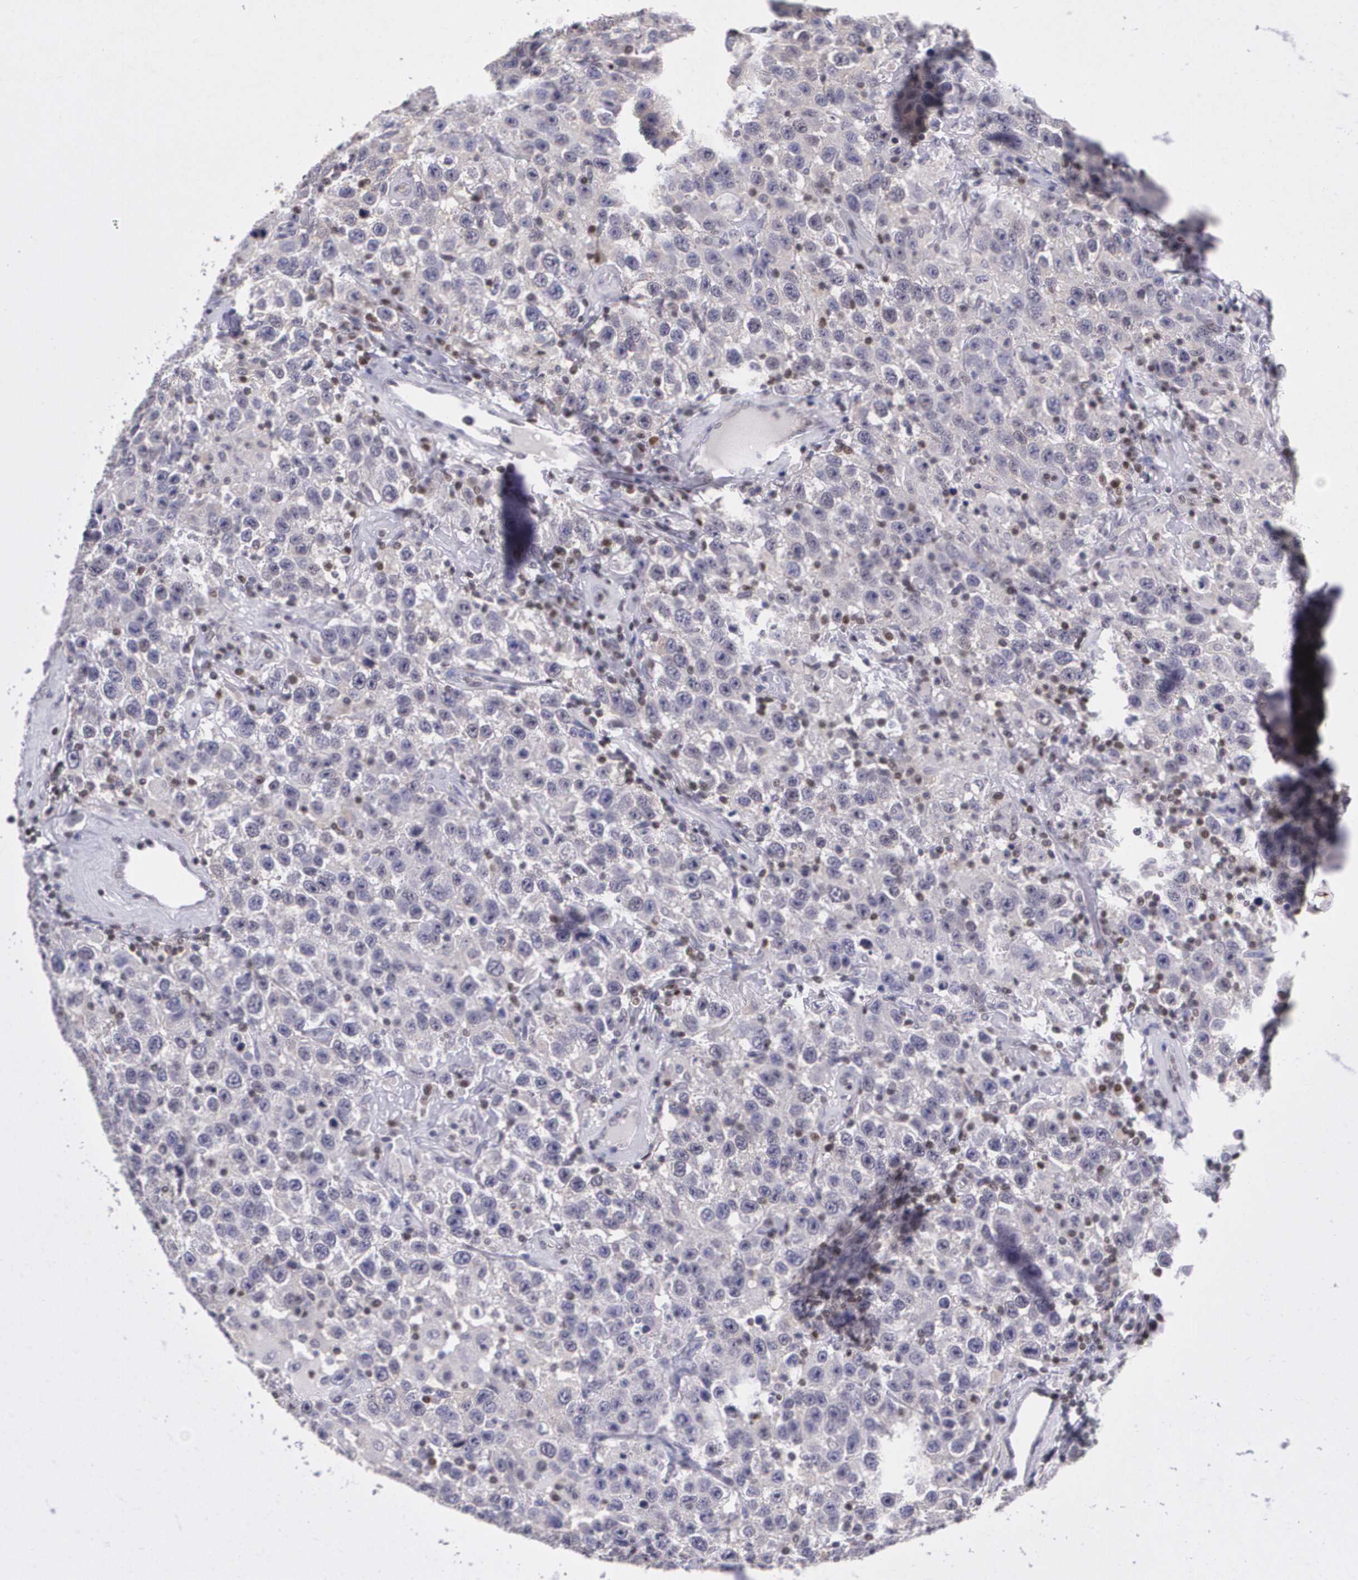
{"staining": {"intensity": "negative", "quantity": "none", "location": "none"}, "tissue": "testis cancer", "cell_type": "Tumor cells", "image_type": "cancer", "snomed": [{"axis": "morphology", "description": "Seminoma, NOS"}, {"axis": "topography", "description": "Testis"}], "caption": "Immunohistochemistry micrograph of neoplastic tissue: seminoma (testis) stained with DAB (3,3'-diaminobenzidine) reveals no significant protein staining in tumor cells. (DAB (3,3'-diaminobenzidine) immunohistochemistry with hematoxylin counter stain).", "gene": "MGMT", "patient": {"sex": "male", "age": 41}}